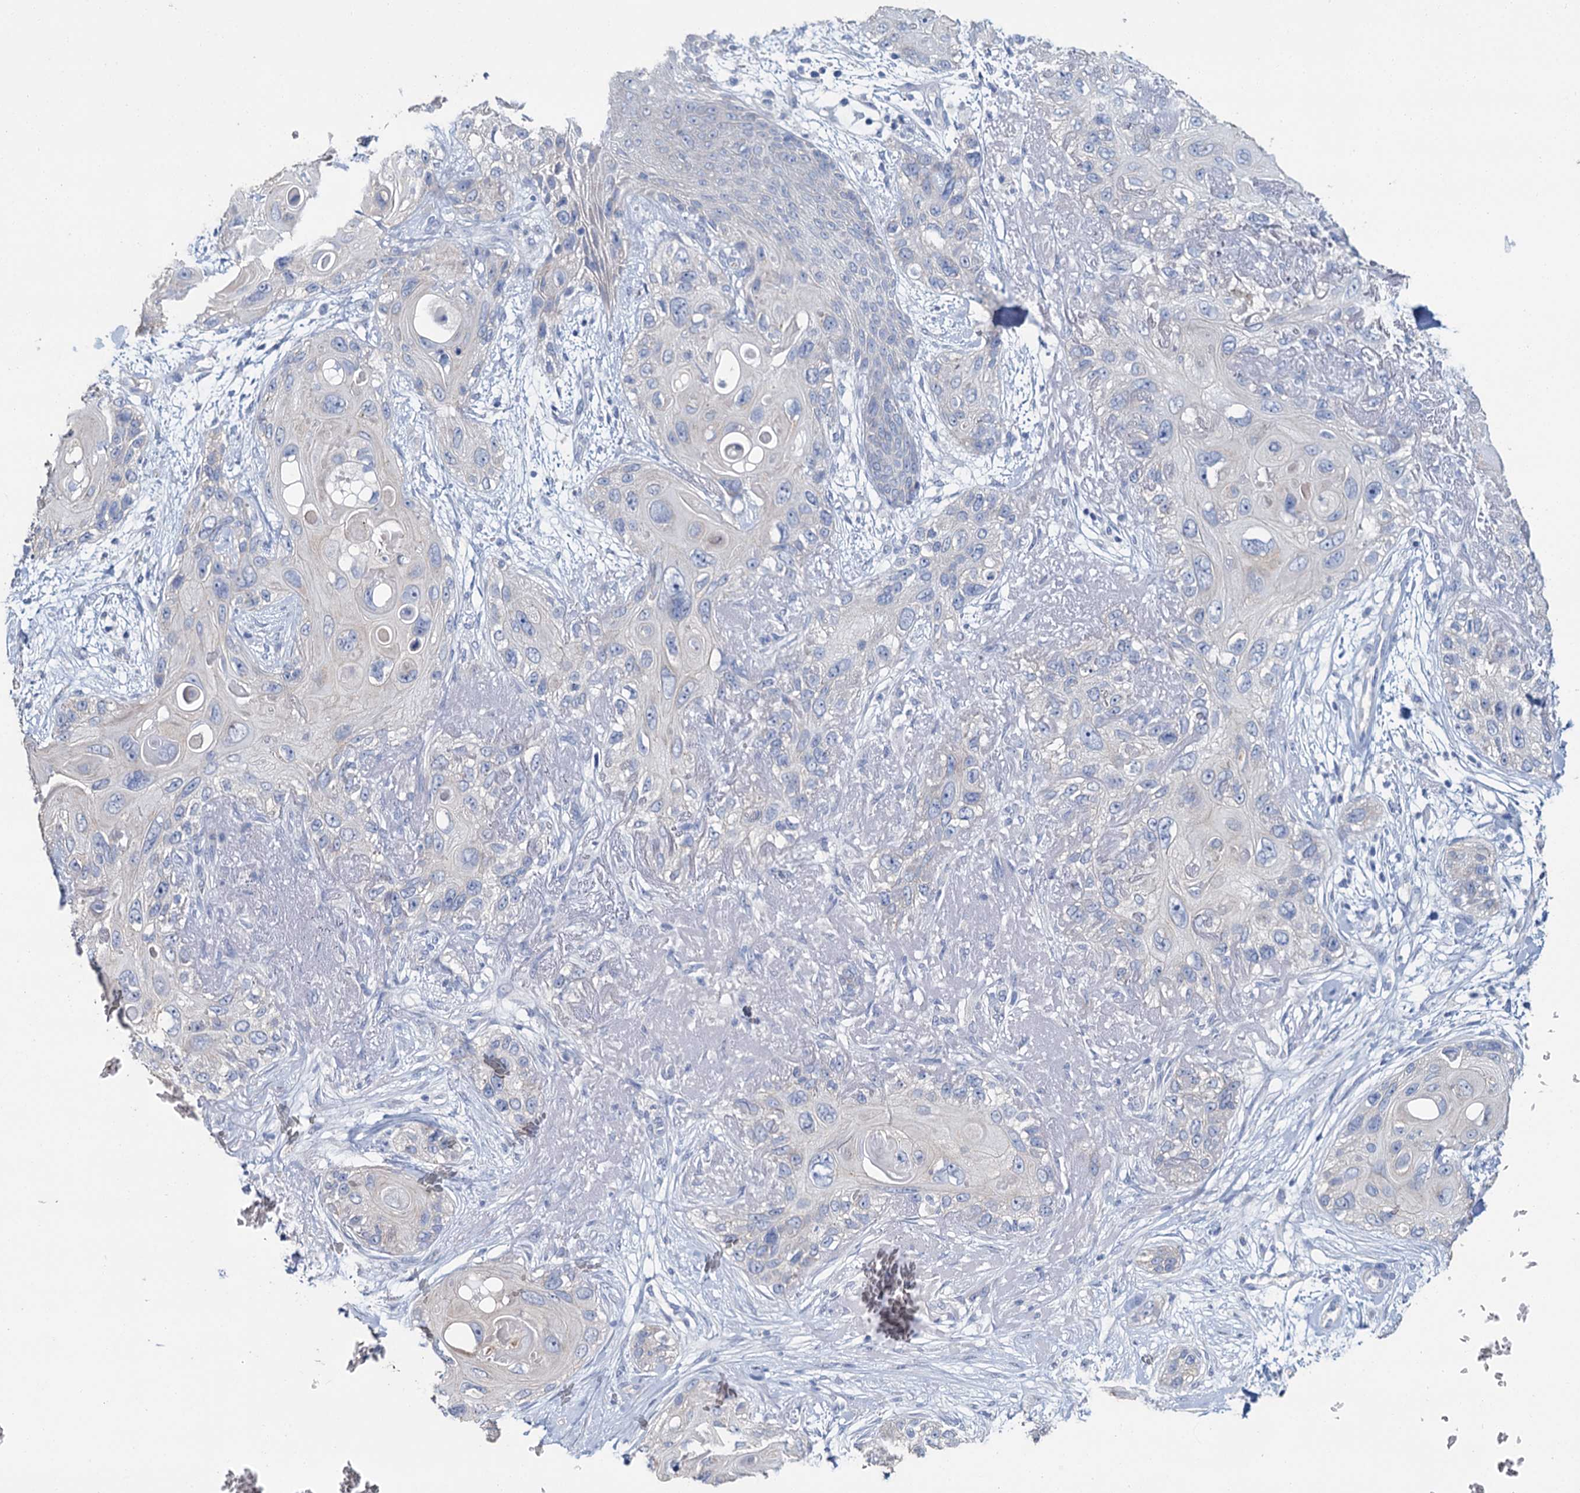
{"staining": {"intensity": "negative", "quantity": "none", "location": "none"}, "tissue": "skin cancer", "cell_type": "Tumor cells", "image_type": "cancer", "snomed": [{"axis": "morphology", "description": "Normal tissue, NOS"}, {"axis": "morphology", "description": "Squamous cell carcinoma, NOS"}, {"axis": "topography", "description": "Skin"}], "caption": "DAB immunohistochemical staining of human skin cancer reveals no significant staining in tumor cells. (DAB (3,3'-diaminobenzidine) immunohistochemistry (IHC), high magnification).", "gene": "SNCB", "patient": {"sex": "male", "age": 72}}